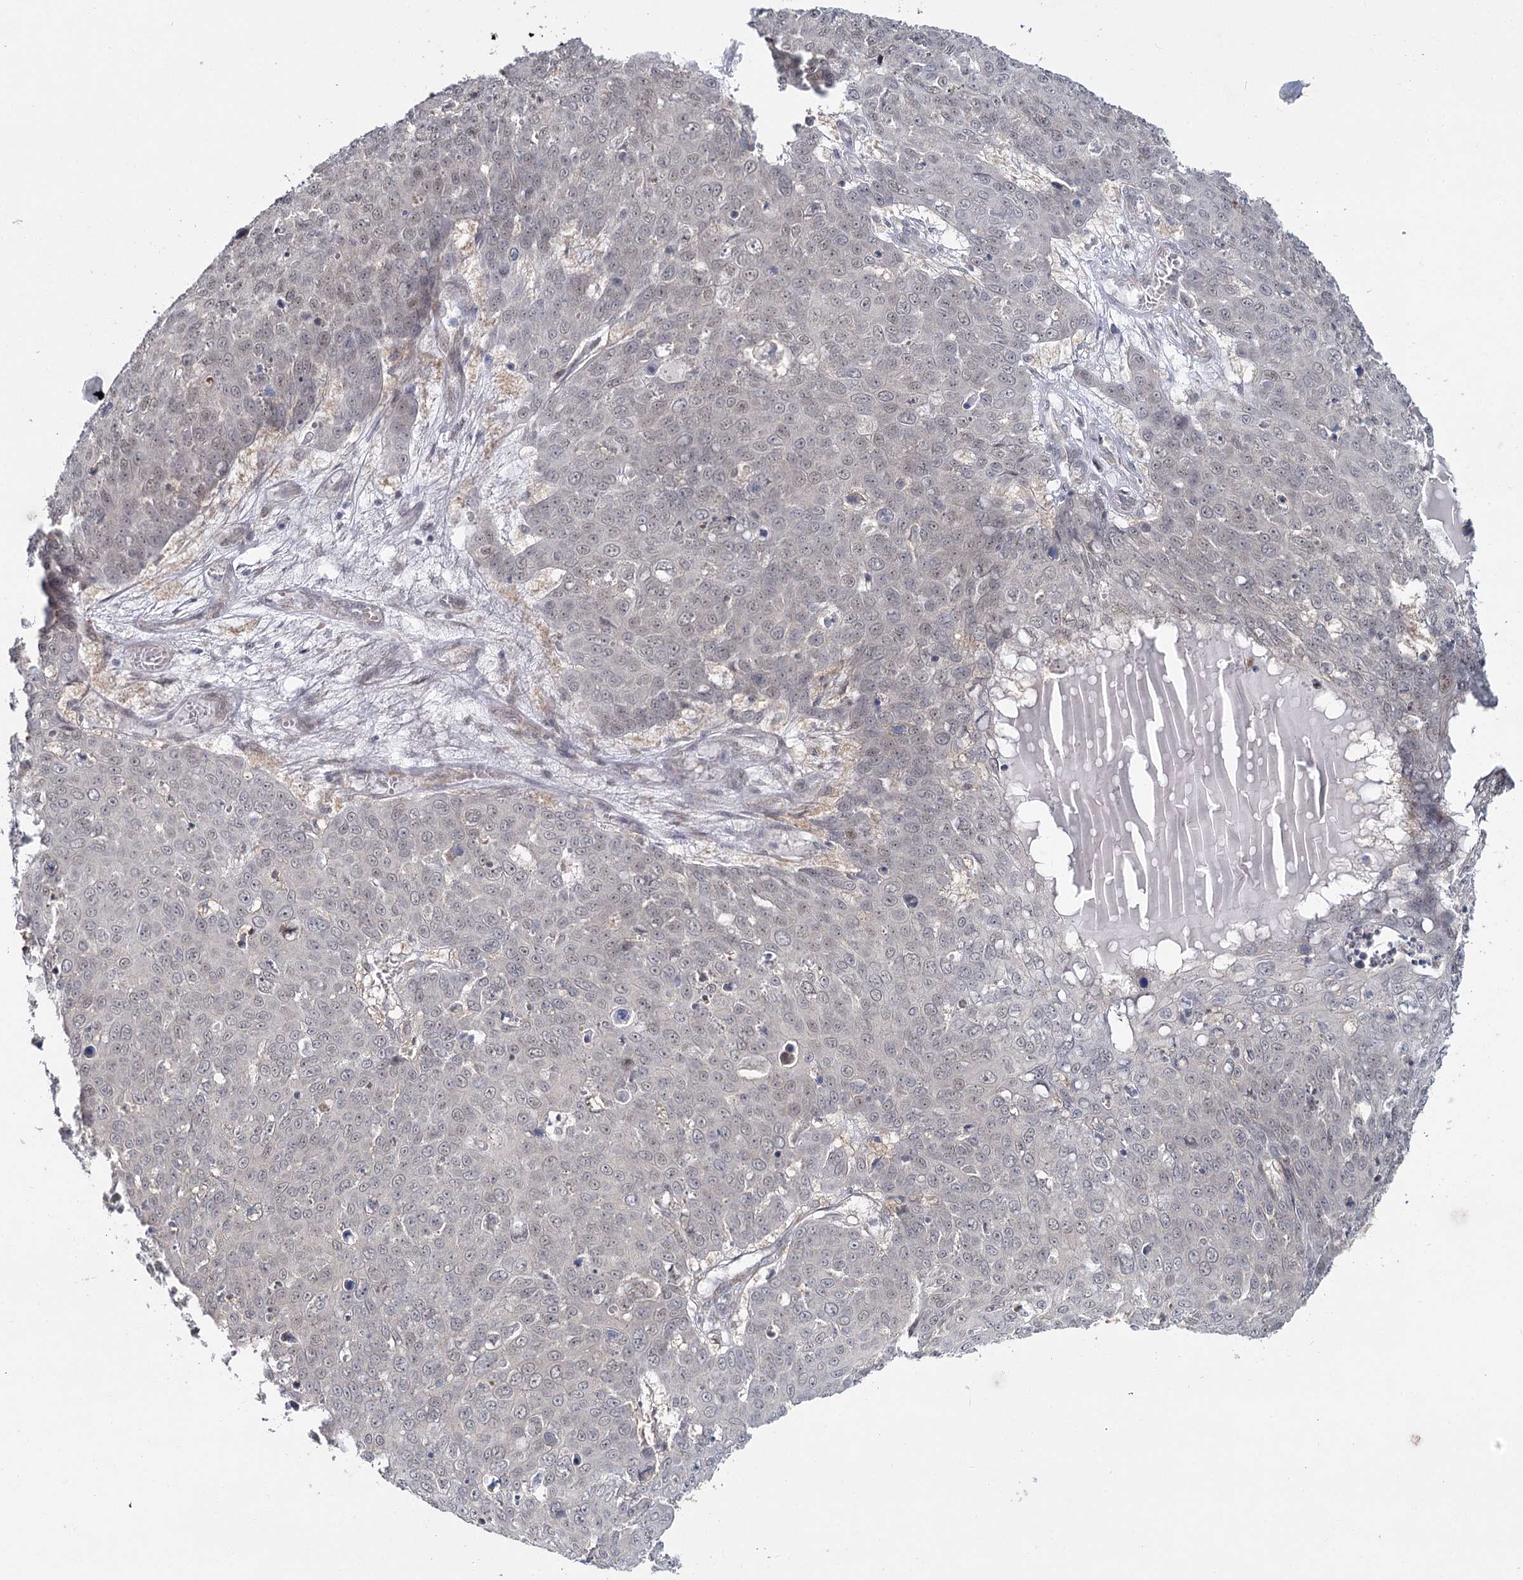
{"staining": {"intensity": "negative", "quantity": "none", "location": "none"}, "tissue": "skin cancer", "cell_type": "Tumor cells", "image_type": "cancer", "snomed": [{"axis": "morphology", "description": "Squamous cell carcinoma, NOS"}, {"axis": "topography", "description": "Skin"}], "caption": "Immunohistochemical staining of human skin cancer (squamous cell carcinoma) reveals no significant expression in tumor cells.", "gene": "TBC1D9B", "patient": {"sex": "male", "age": 71}}